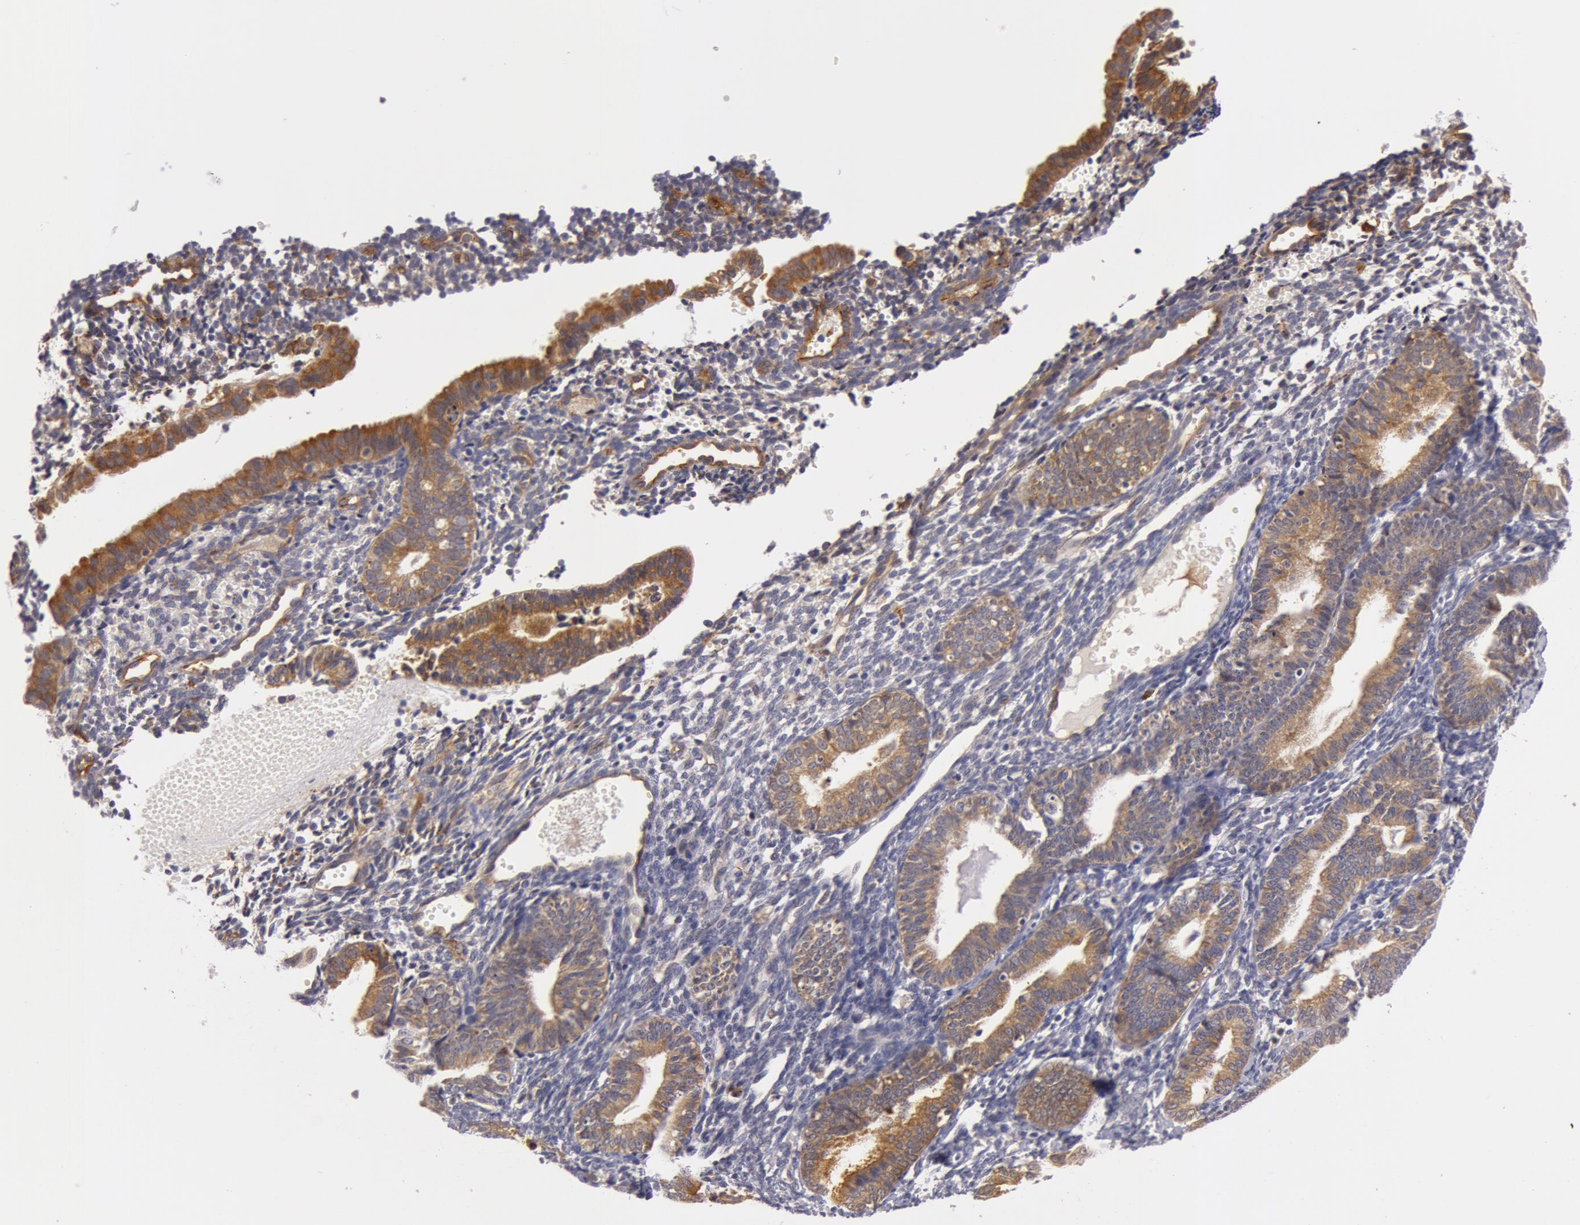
{"staining": {"intensity": "negative", "quantity": "none", "location": "none"}, "tissue": "endometrium", "cell_type": "Cells in endometrial stroma", "image_type": "normal", "snomed": [{"axis": "morphology", "description": "Normal tissue, NOS"}, {"axis": "topography", "description": "Endometrium"}], "caption": "Image shows no protein expression in cells in endometrial stroma of benign endometrium. (Brightfield microscopy of DAB (3,3'-diaminobenzidine) immunohistochemistry at high magnification).", "gene": "IL23A", "patient": {"sex": "female", "age": 61}}